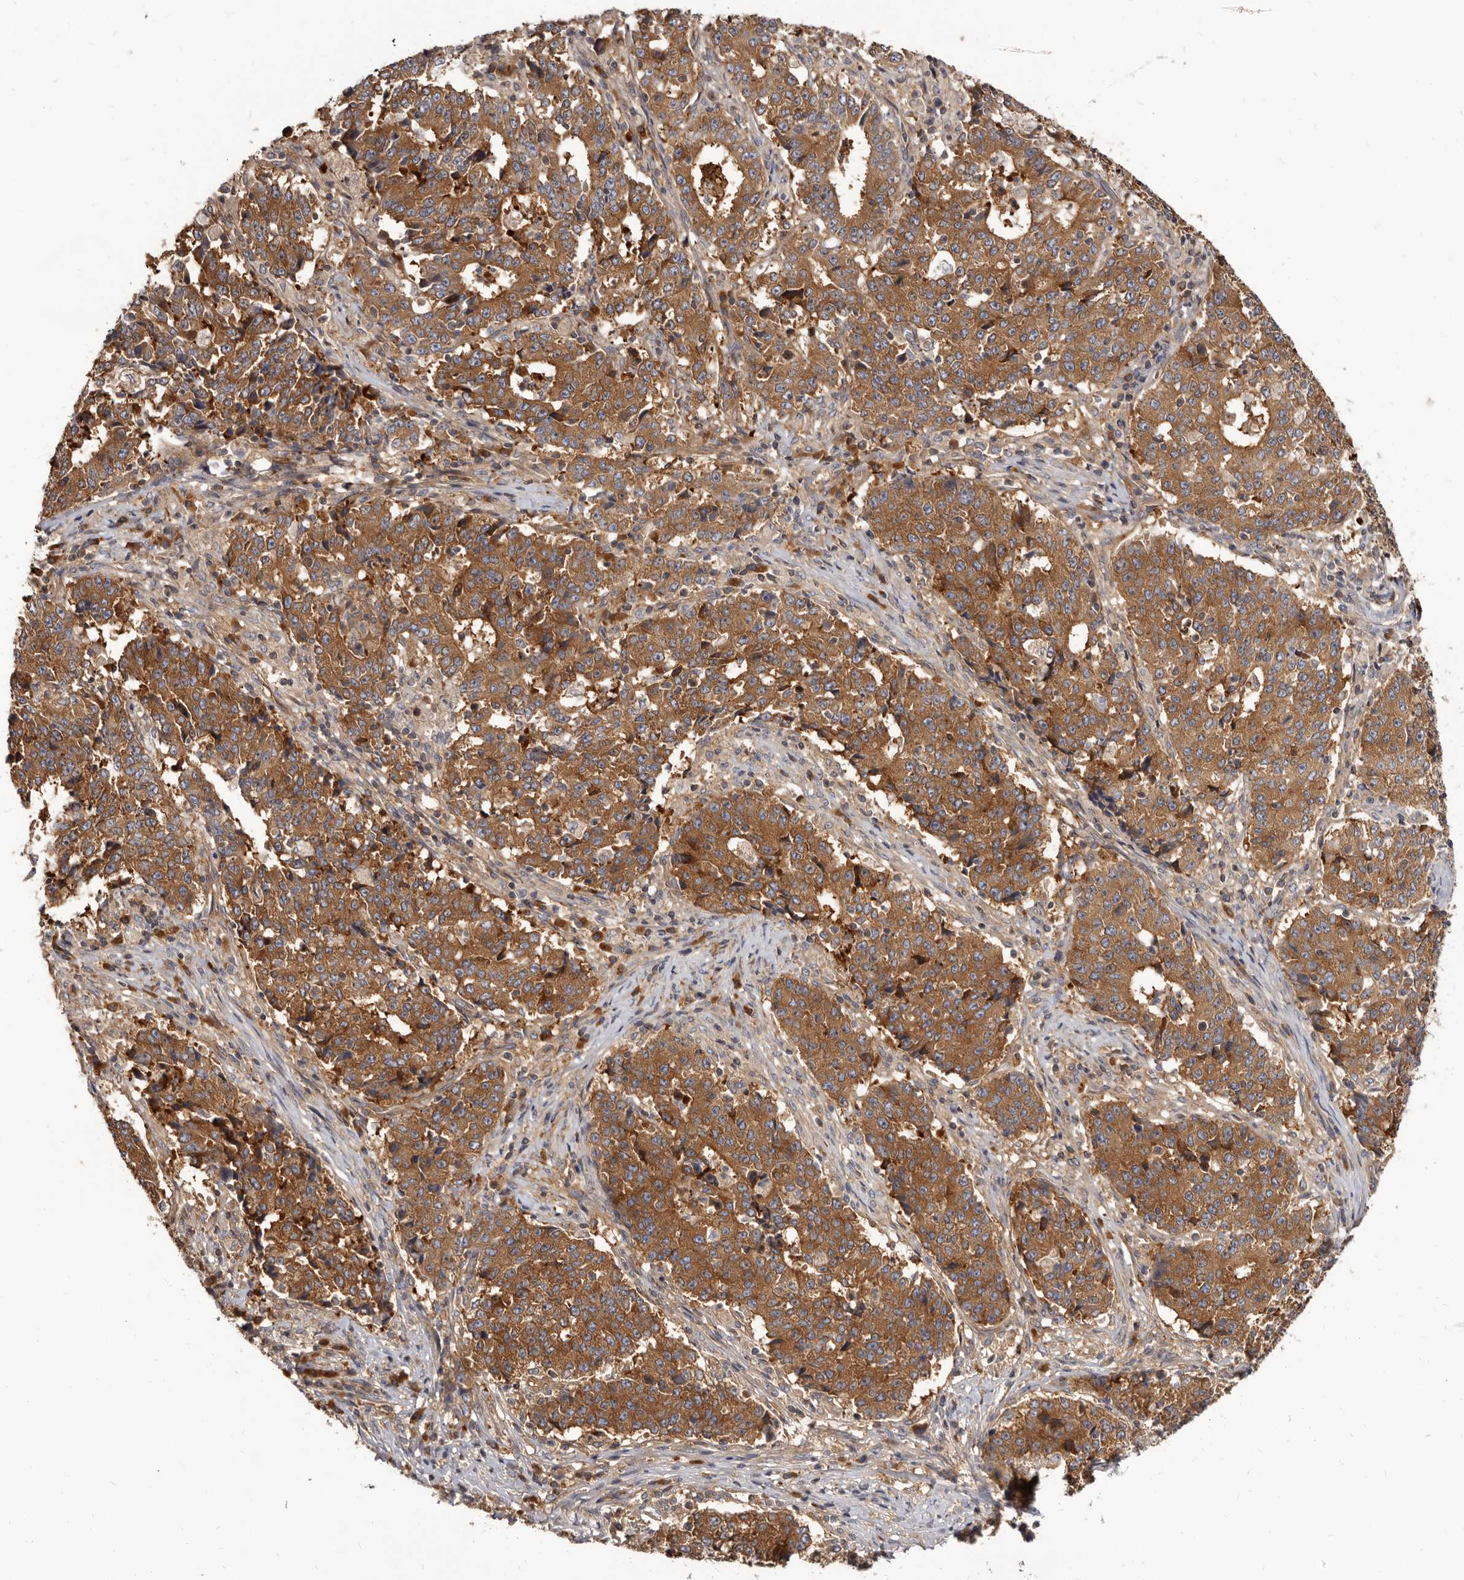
{"staining": {"intensity": "moderate", "quantity": ">75%", "location": "cytoplasmic/membranous"}, "tissue": "stomach cancer", "cell_type": "Tumor cells", "image_type": "cancer", "snomed": [{"axis": "morphology", "description": "Adenocarcinoma, NOS"}, {"axis": "topography", "description": "Stomach"}], "caption": "A brown stain shows moderate cytoplasmic/membranous positivity of a protein in stomach cancer tumor cells.", "gene": "ADAMTS20", "patient": {"sex": "male", "age": 59}}